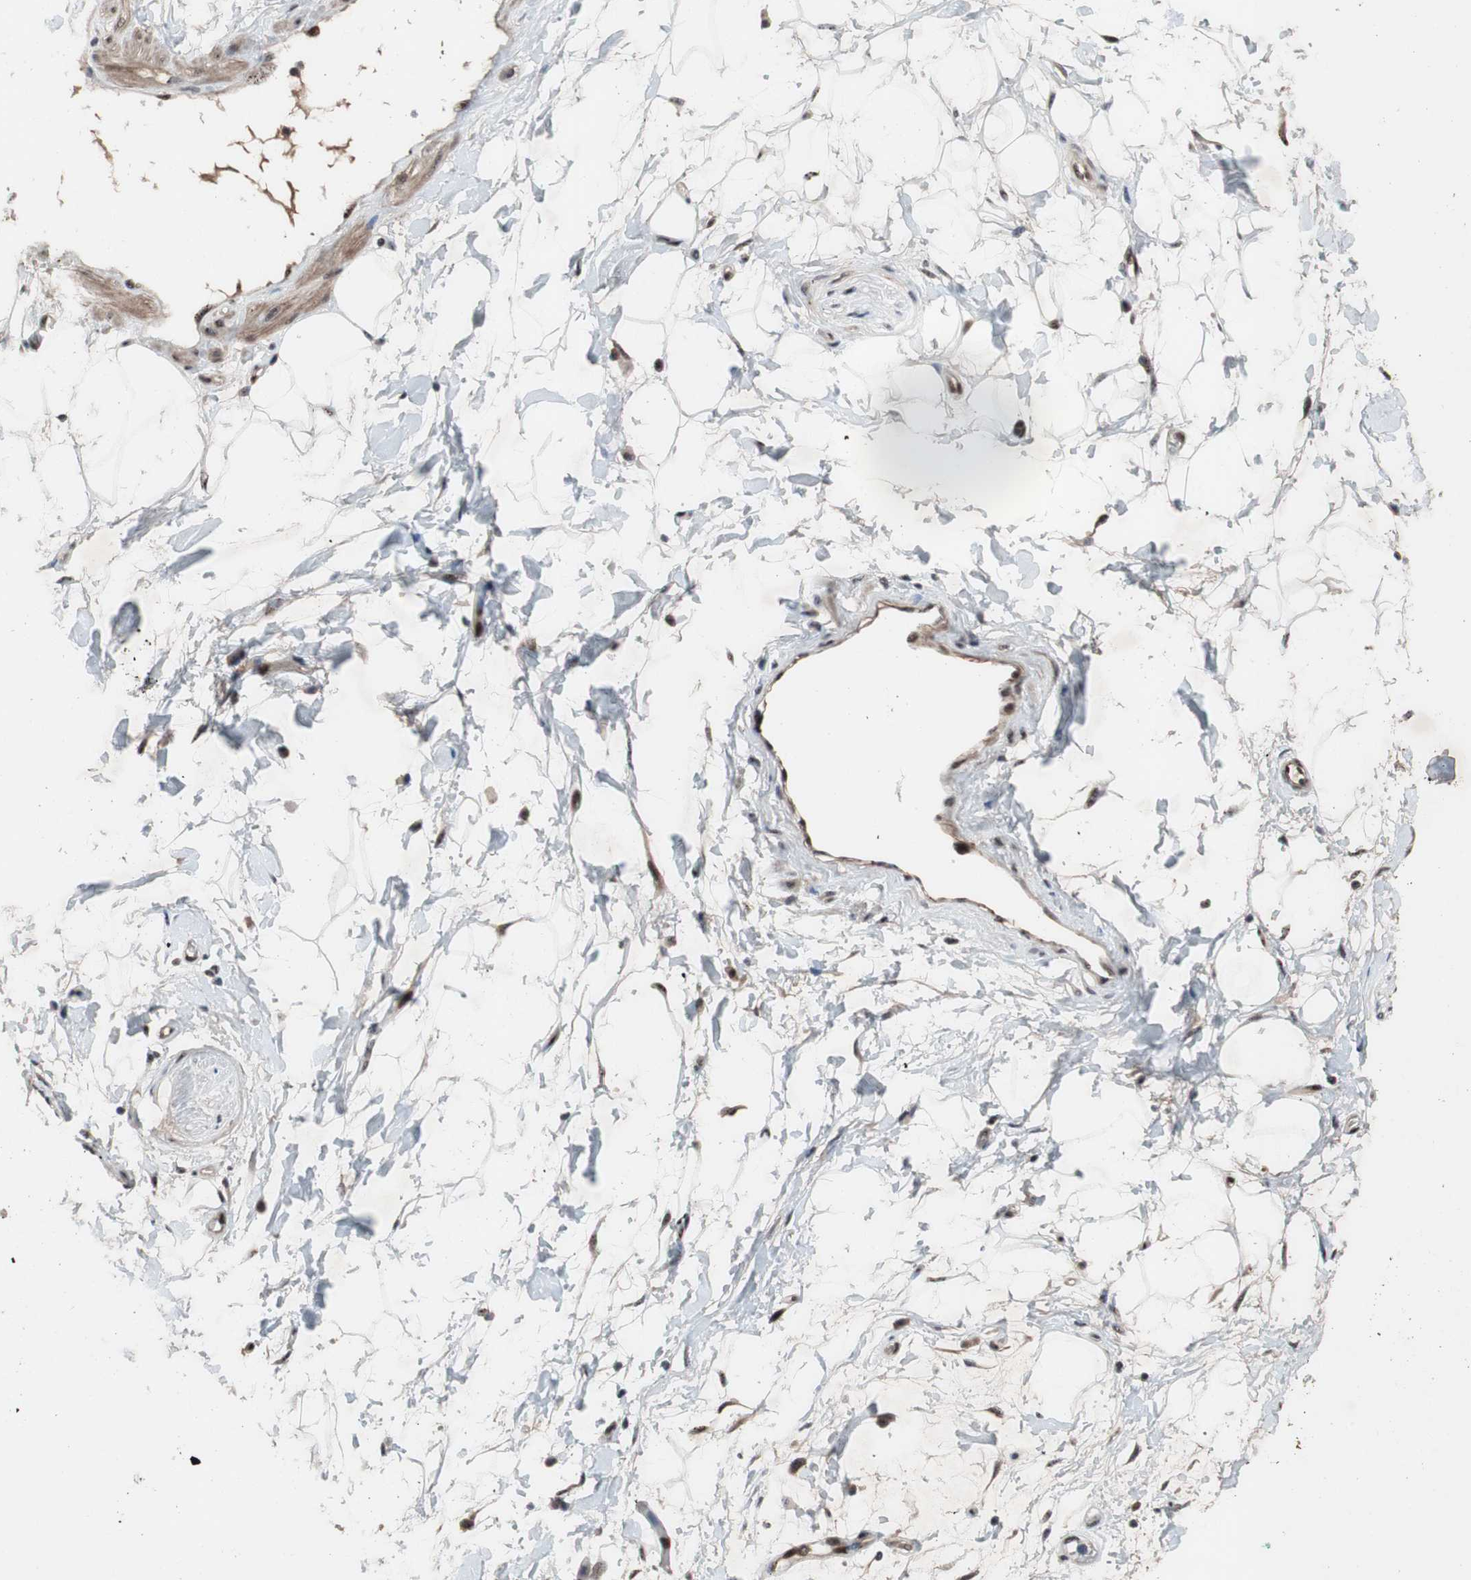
{"staining": {"intensity": "weak", "quantity": ">75%", "location": "cytoplasmic/membranous"}, "tissue": "adipose tissue", "cell_type": "Adipocytes", "image_type": "normal", "snomed": [{"axis": "morphology", "description": "Normal tissue, NOS"}, {"axis": "topography", "description": "Soft tissue"}], "caption": "A high-resolution photomicrograph shows immunohistochemistry staining of normal adipose tissue, which demonstrates weak cytoplasmic/membranous positivity in approximately >75% of adipocytes. Ihc stains the protein of interest in brown and the nuclei are stained blue.", "gene": "PINX1", "patient": {"sex": "male", "age": 72}}